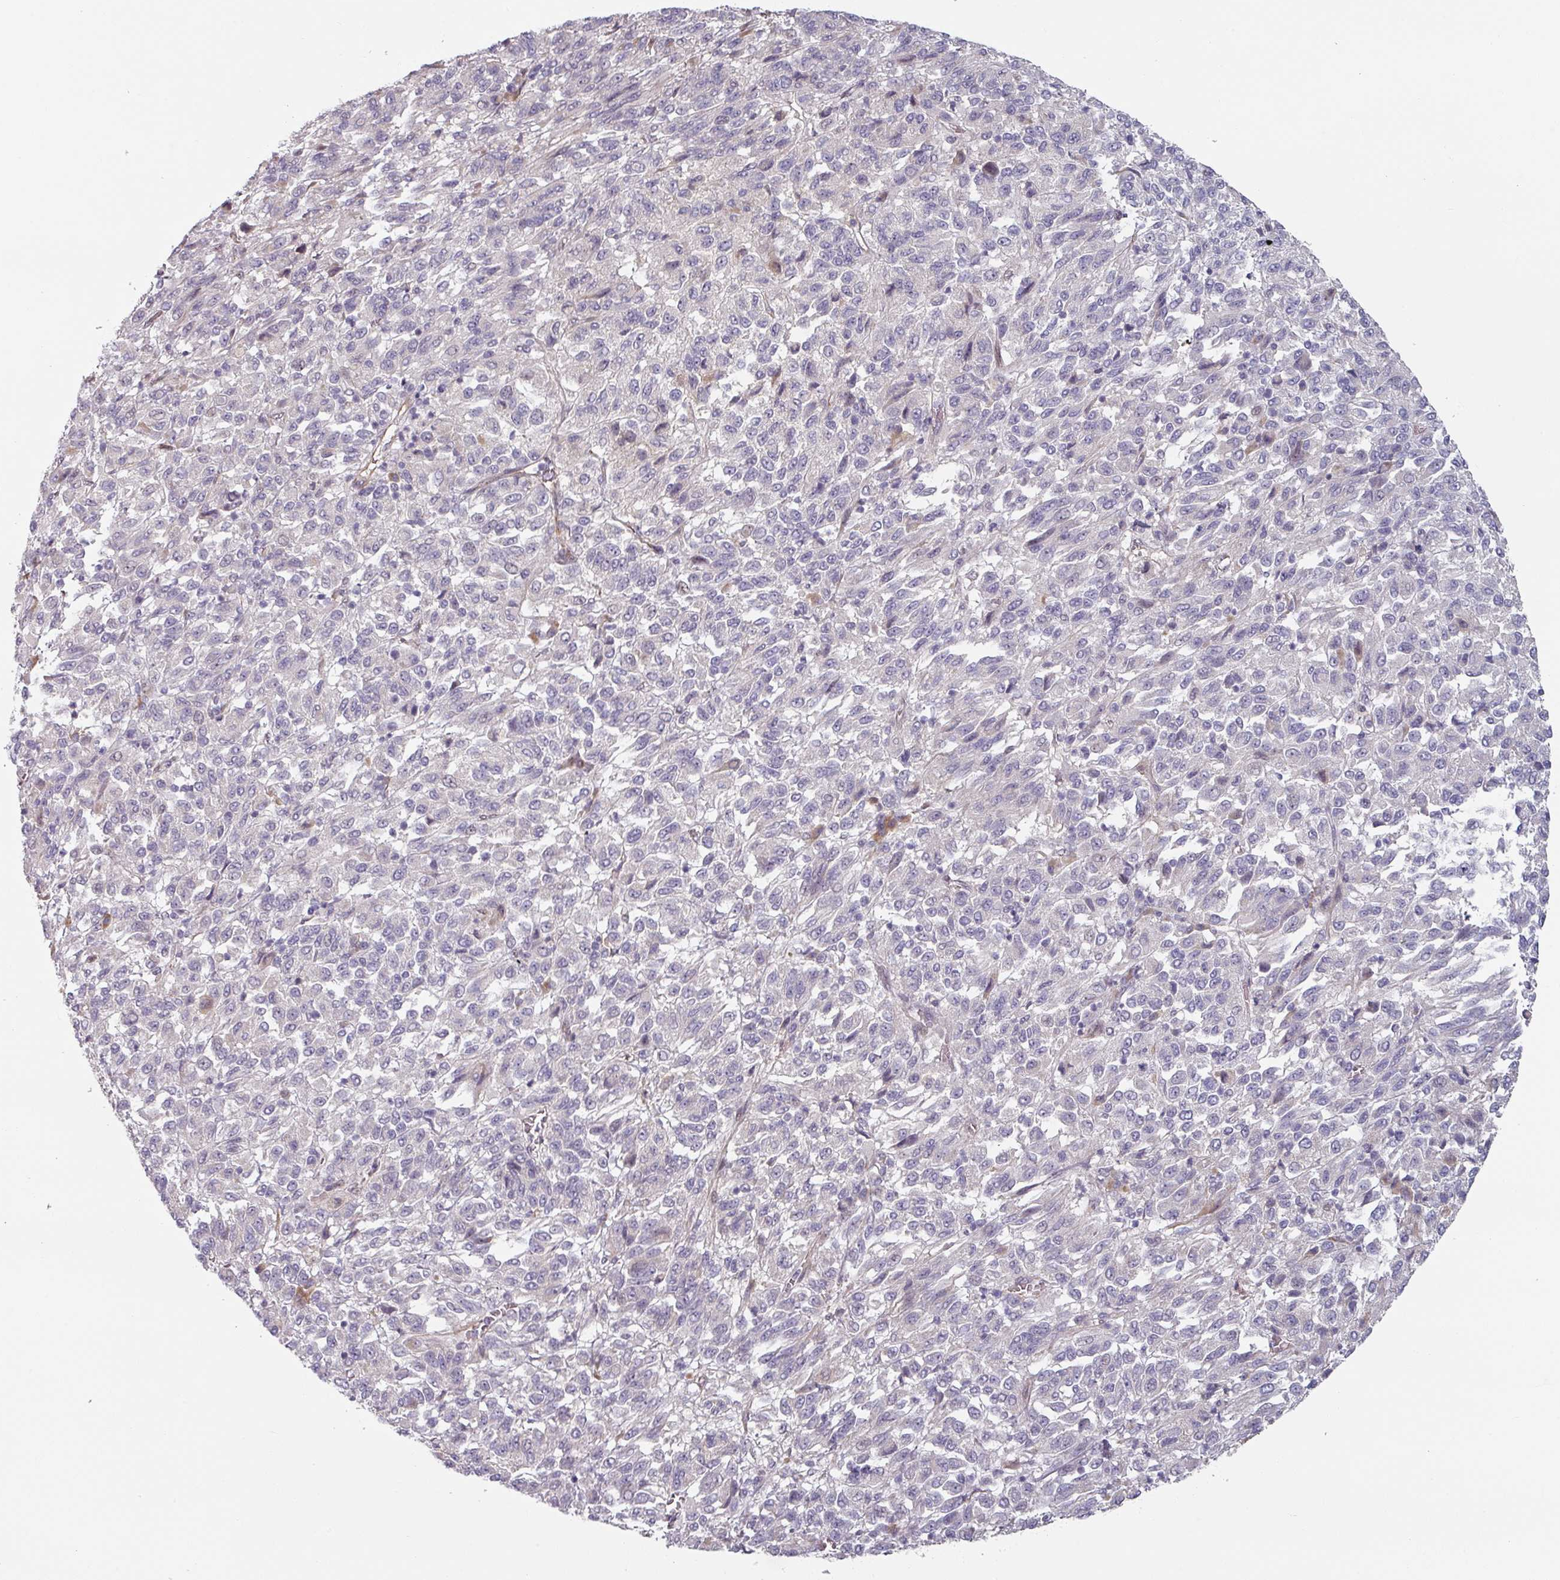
{"staining": {"intensity": "negative", "quantity": "none", "location": "none"}, "tissue": "melanoma", "cell_type": "Tumor cells", "image_type": "cancer", "snomed": [{"axis": "morphology", "description": "Malignant melanoma, Metastatic site"}, {"axis": "topography", "description": "Lung"}], "caption": "The micrograph exhibits no significant staining in tumor cells of malignant melanoma (metastatic site). (Stains: DAB immunohistochemistry with hematoxylin counter stain, Microscopy: brightfield microscopy at high magnification).", "gene": "CEP78", "patient": {"sex": "male", "age": 64}}